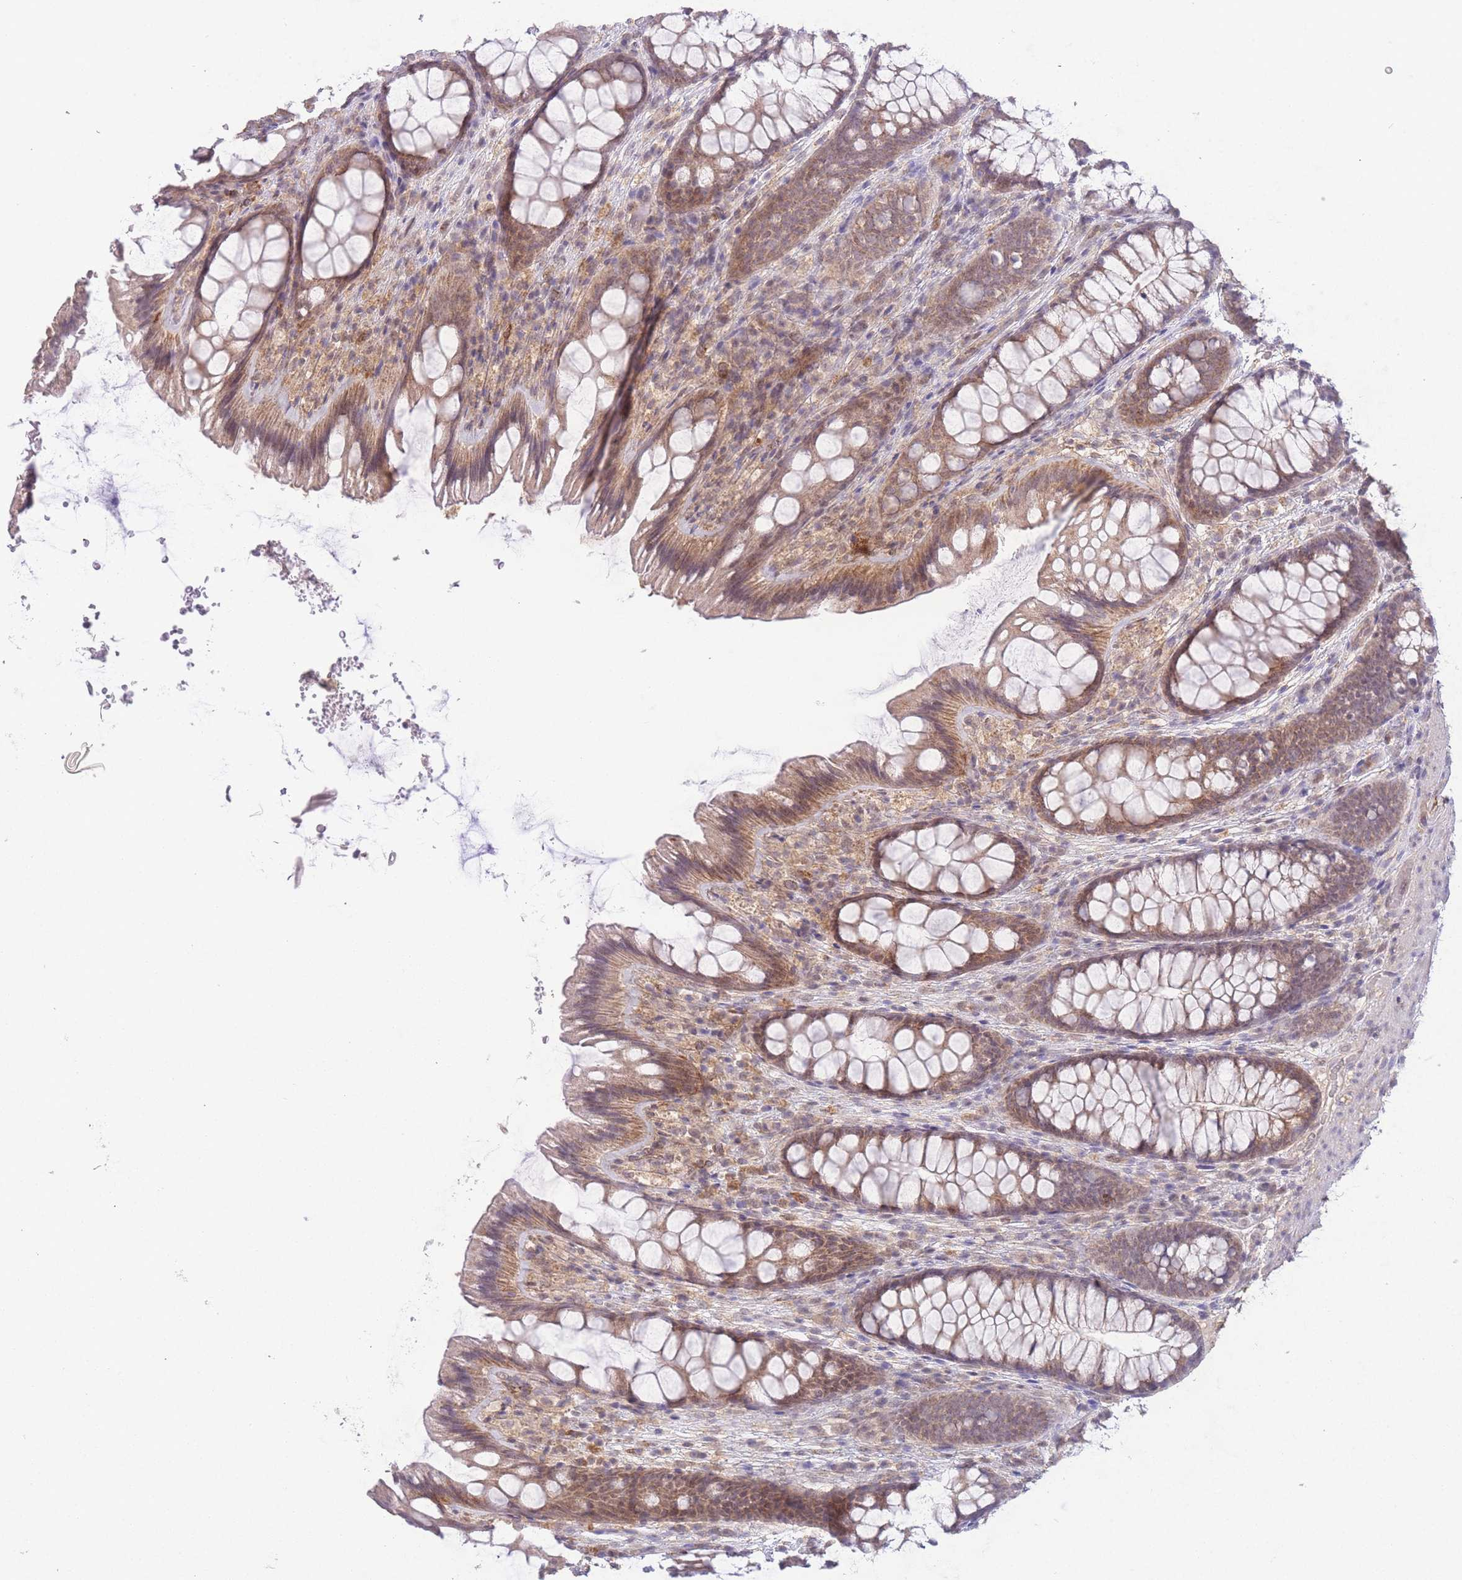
{"staining": {"intensity": "negative", "quantity": "none", "location": "none"}, "tissue": "colon", "cell_type": "Endothelial cells", "image_type": "normal", "snomed": [{"axis": "morphology", "description": "Normal tissue, NOS"}, {"axis": "topography", "description": "Colon"}], "caption": "Micrograph shows no protein staining in endothelial cells of normal colon.", "gene": "RNF144B", "patient": {"sex": "male", "age": 46}}